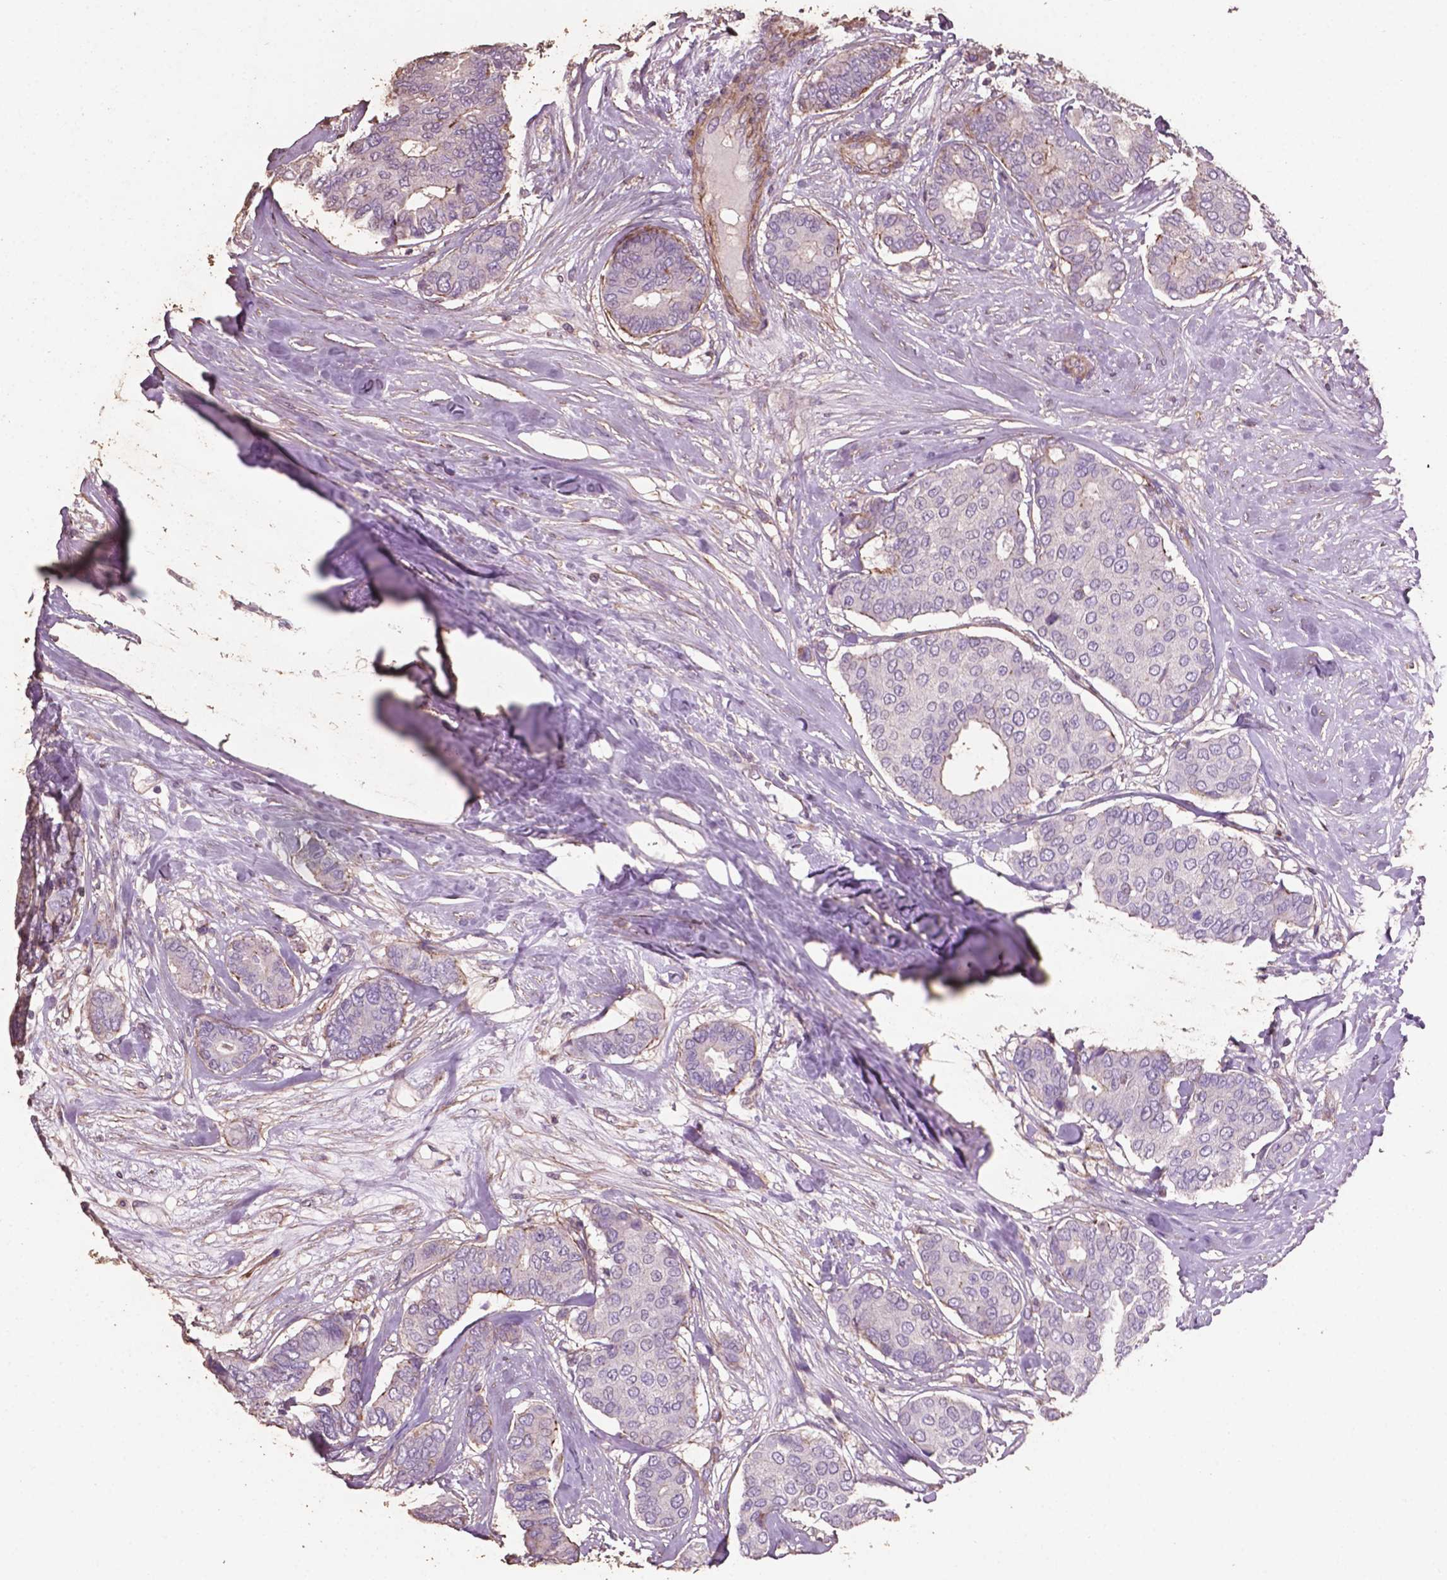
{"staining": {"intensity": "negative", "quantity": "none", "location": "none"}, "tissue": "breast cancer", "cell_type": "Tumor cells", "image_type": "cancer", "snomed": [{"axis": "morphology", "description": "Duct carcinoma"}, {"axis": "topography", "description": "Breast"}], "caption": "This is an immunohistochemistry photomicrograph of invasive ductal carcinoma (breast). There is no staining in tumor cells.", "gene": "COMMD4", "patient": {"sex": "female", "age": 75}}